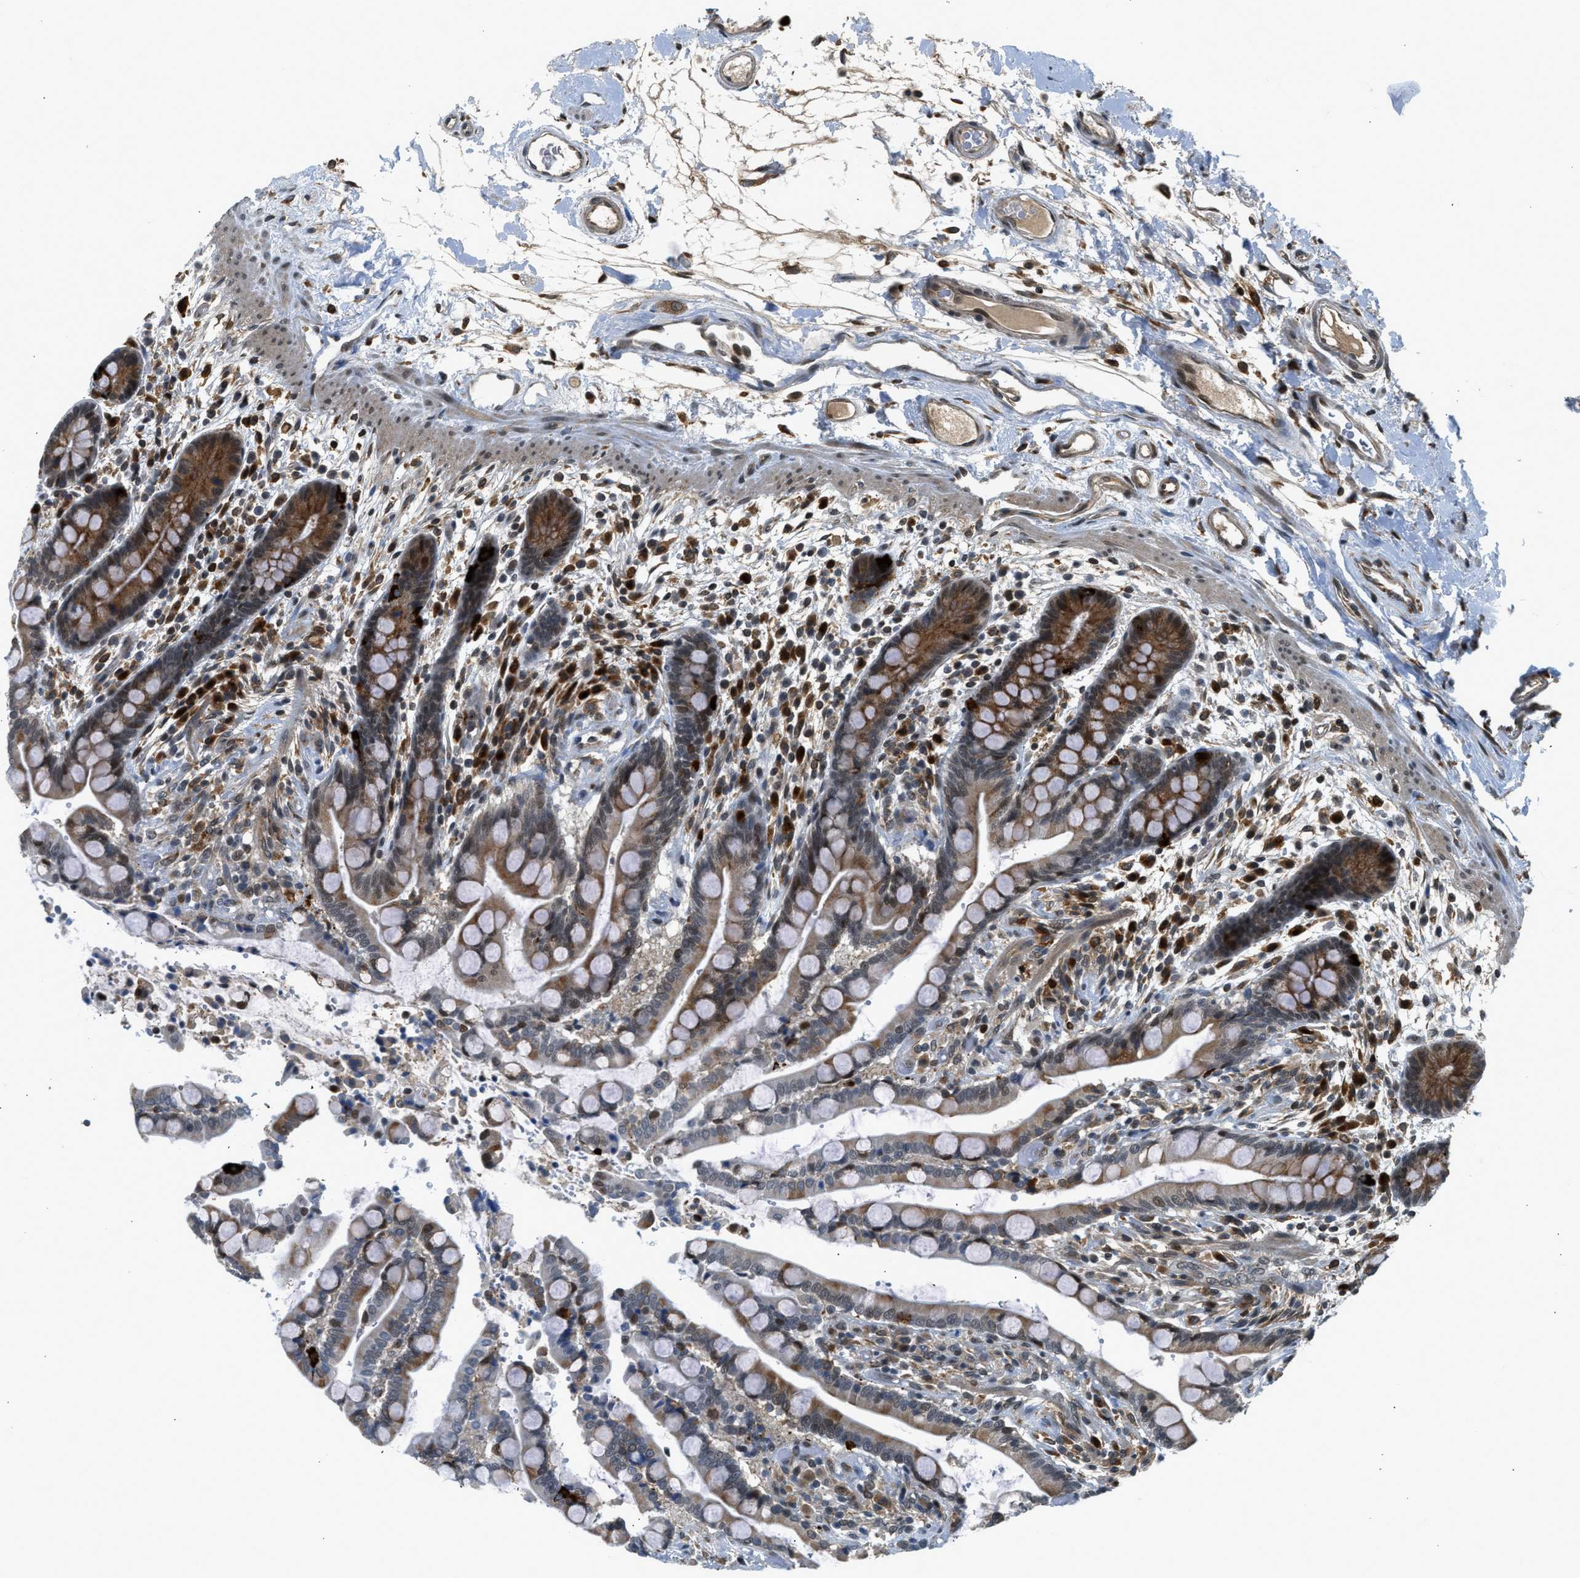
{"staining": {"intensity": "strong", "quantity": ">75%", "location": "nuclear"}, "tissue": "colon", "cell_type": "Endothelial cells", "image_type": "normal", "snomed": [{"axis": "morphology", "description": "Normal tissue, NOS"}, {"axis": "topography", "description": "Colon"}], "caption": "A photomicrograph of colon stained for a protein demonstrates strong nuclear brown staining in endothelial cells. (DAB (3,3'-diaminobenzidine) IHC with brightfield microscopy, high magnification).", "gene": "RETREG3", "patient": {"sex": "male", "age": 73}}